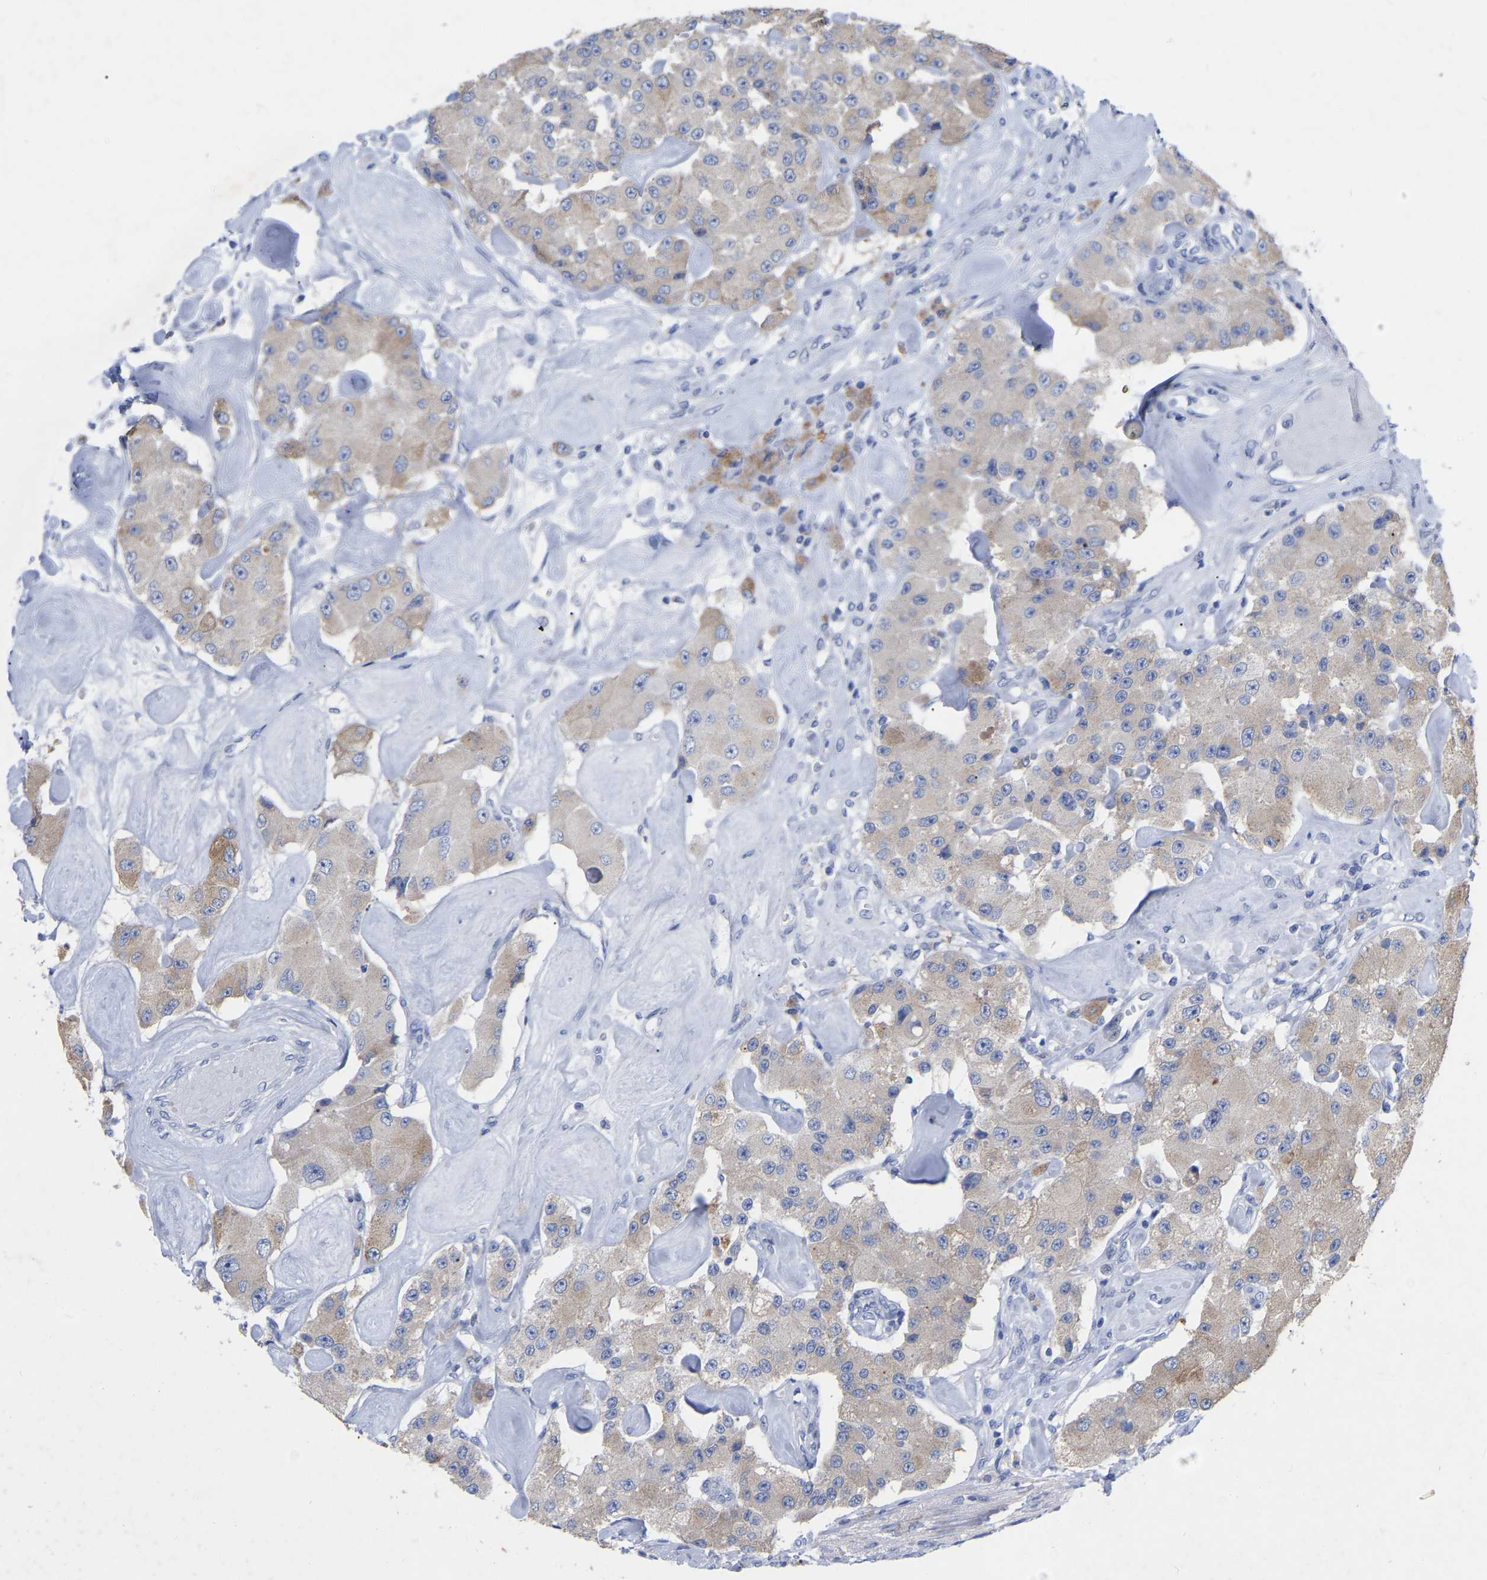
{"staining": {"intensity": "weak", "quantity": ">75%", "location": "cytoplasmic/membranous"}, "tissue": "carcinoid", "cell_type": "Tumor cells", "image_type": "cancer", "snomed": [{"axis": "morphology", "description": "Carcinoid, malignant, NOS"}, {"axis": "topography", "description": "Pancreas"}], "caption": "Immunohistochemistry (IHC) (DAB (3,3'-diaminobenzidine)) staining of carcinoid reveals weak cytoplasmic/membranous protein expression in approximately >75% of tumor cells.", "gene": "STRIP2", "patient": {"sex": "male", "age": 41}}